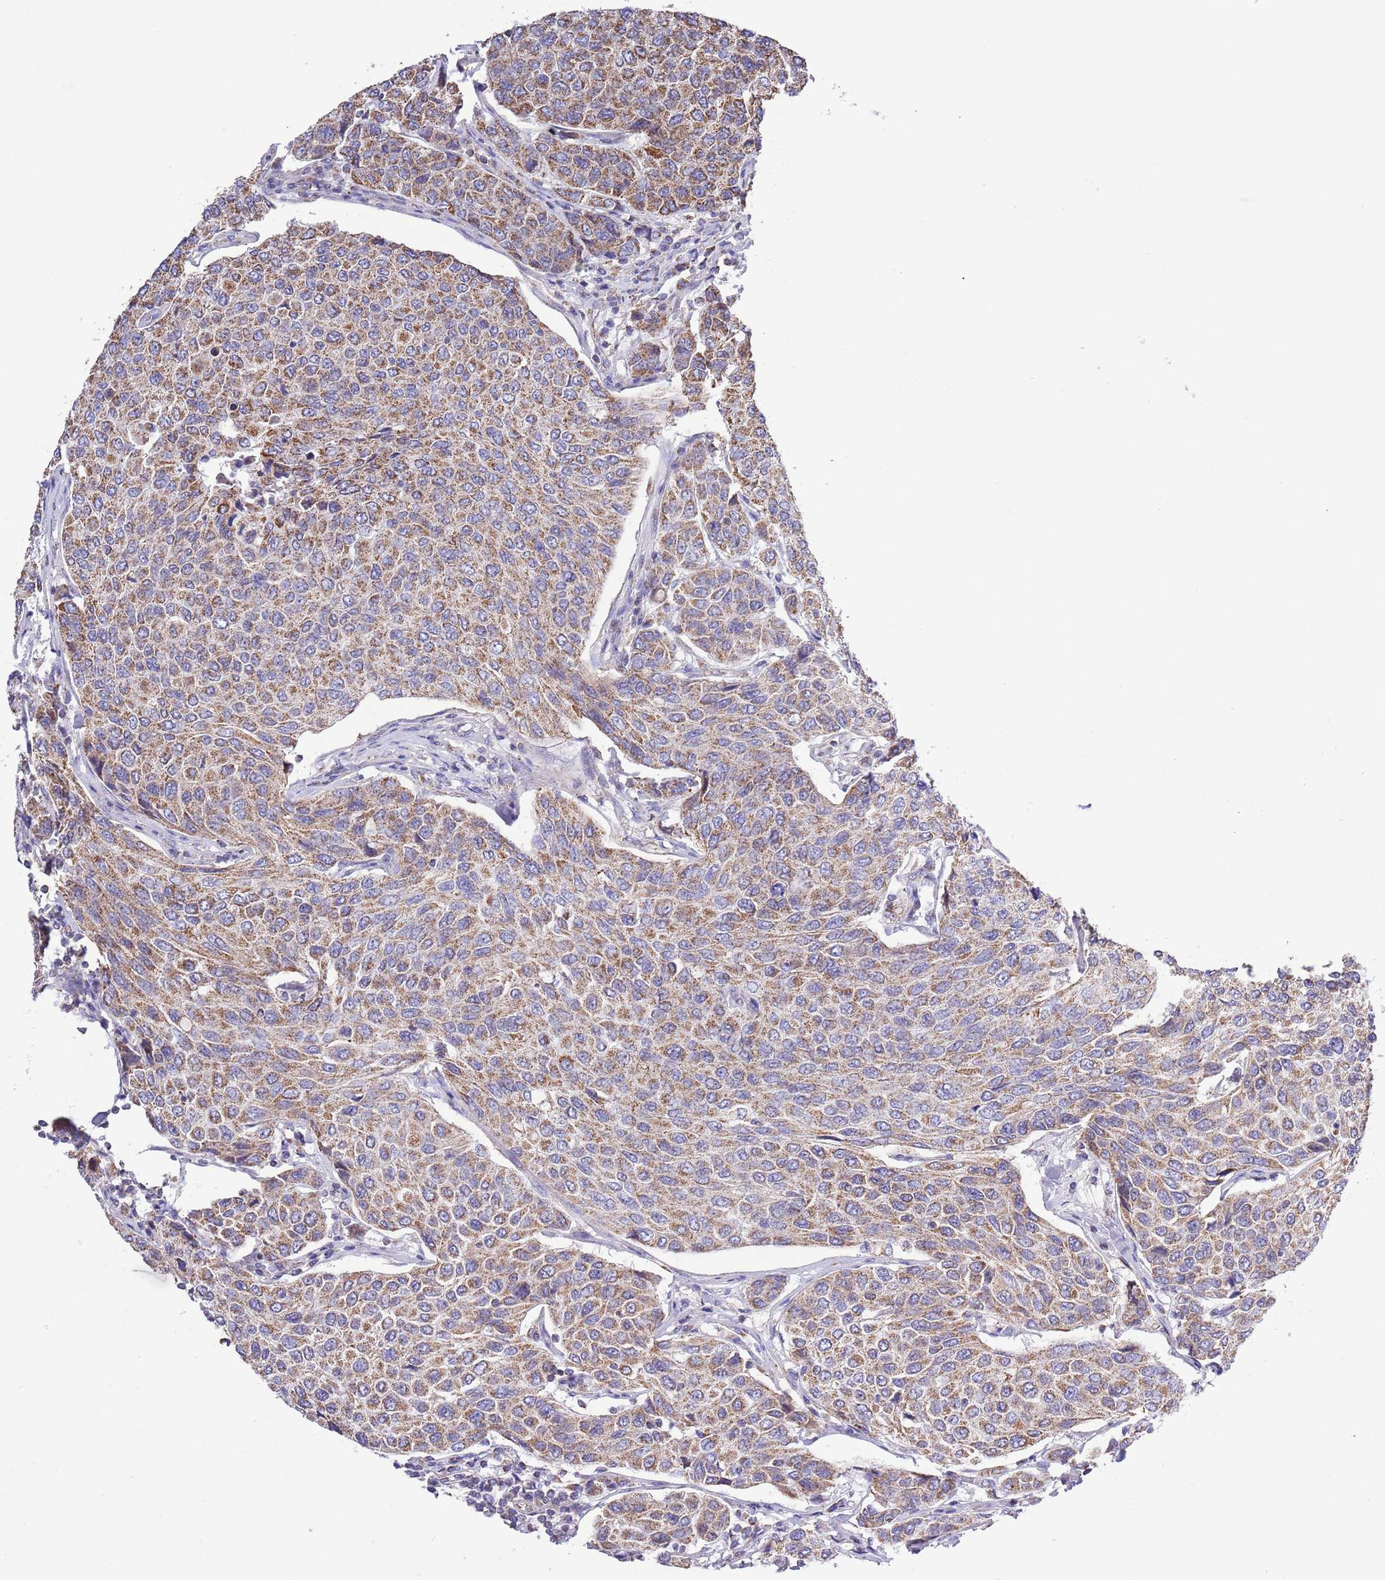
{"staining": {"intensity": "moderate", "quantity": ">75%", "location": "cytoplasmic/membranous"}, "tissue": "breast cancer", "cell_type": "Tumor cells", "image_type": "cancer", "snomed": [{"axis": "morphology", "description": "Duct carcinoma"}, {"axis": "topography", "description": "Breast"}], "caption": "This micrograph shows immunohistochemistry staining of breast infiltrating ductal carcinoma, with medium moderate cytoplasmic/membranous positivity in approximately >75% of tumor cells.", "gene": "TEKTIP1", "patient": {"sex": "female", "age": 55}}